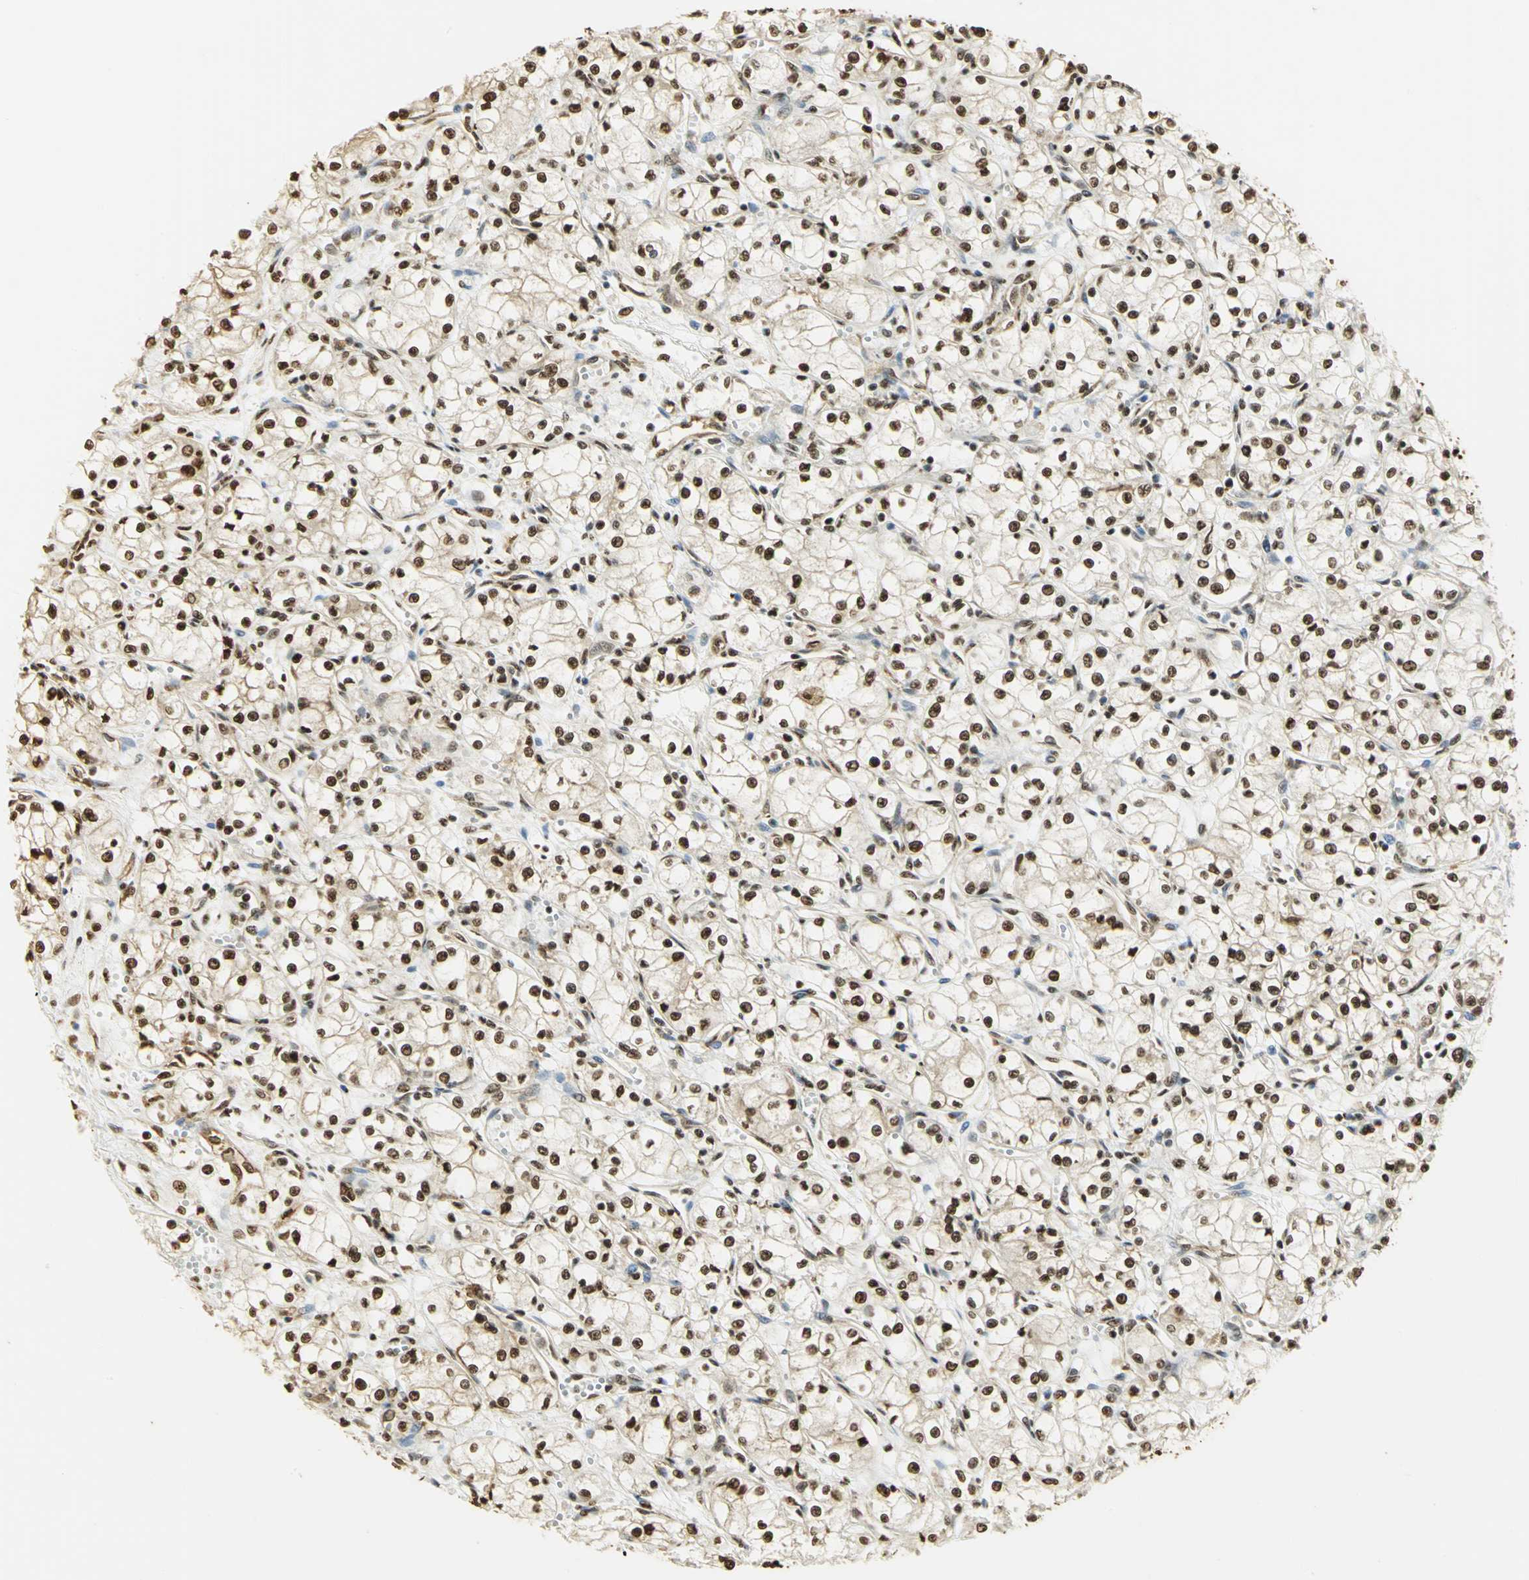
{"staining": {"intensity": "strong", "quantity": ">75%", "location": "nuclear"}, "tissue": "renal cancer", "cell_type": "Tumor cells", "image_type": "cancer", "snomed": [{"axis": "morphology", "description": "Normal tissue, NOS"}, {"axis": "morphology", "description": "Adenocarcinoma, NOS"}, {"axis": "topography", "description": "Kidney"}], "caption": "The immunohistochemical stain highlights strong nuclear expression in tumor cells of renal adenocarcinoma tissue.", "gene": "SET", "patient": {"sex": "male", "age": 59}}